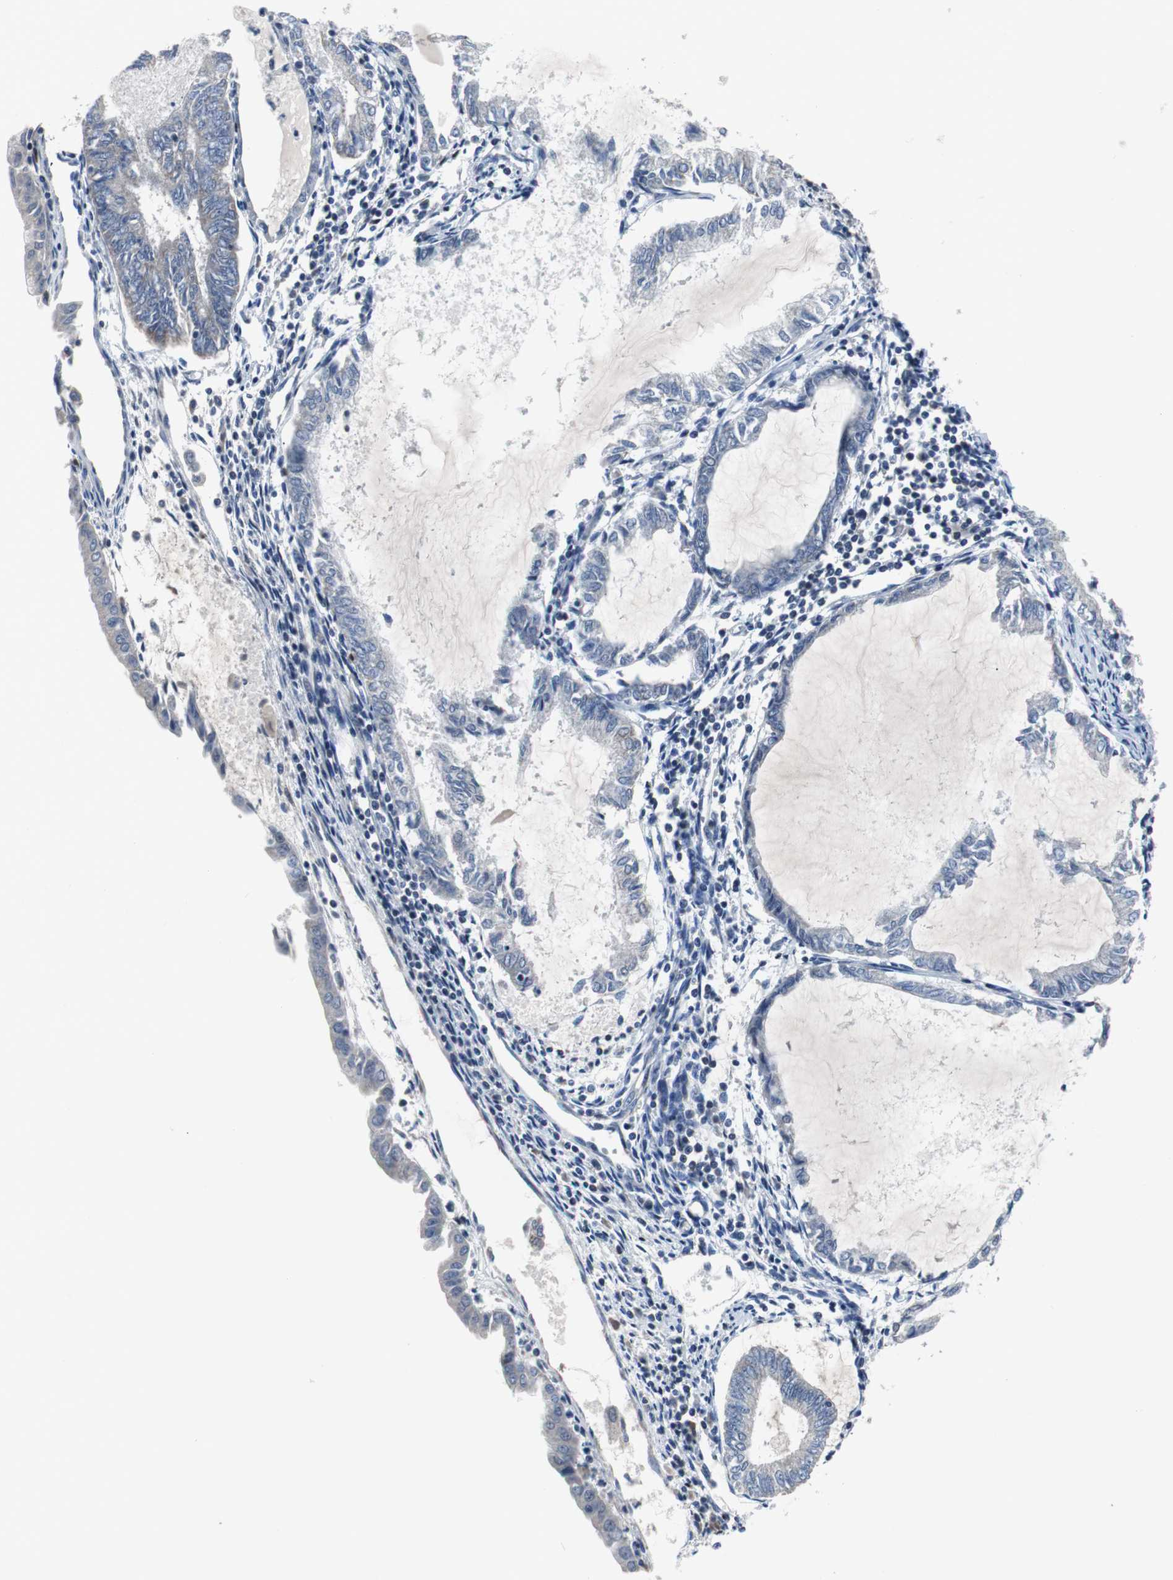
{"staining": {"intensity": "negative", "quantity": "none", "location": "none"}, "tissue": "endometrial cancer", "cell_type": "Tumor cells", "image_type": "cancer", "snomed": [{"axis": "morphology", "description": "Adenocarcinoma, NOS"}, {"axis": "topography", "description": "Endometrium"}], "caption": "Immunohistochemistry micrograph of adenocarcinoma (endometrial) stained for a protein (brown), which displays no staining in tumor cells.", "gene": "TP63", "patient": {"sex": "female", "age": 86}}